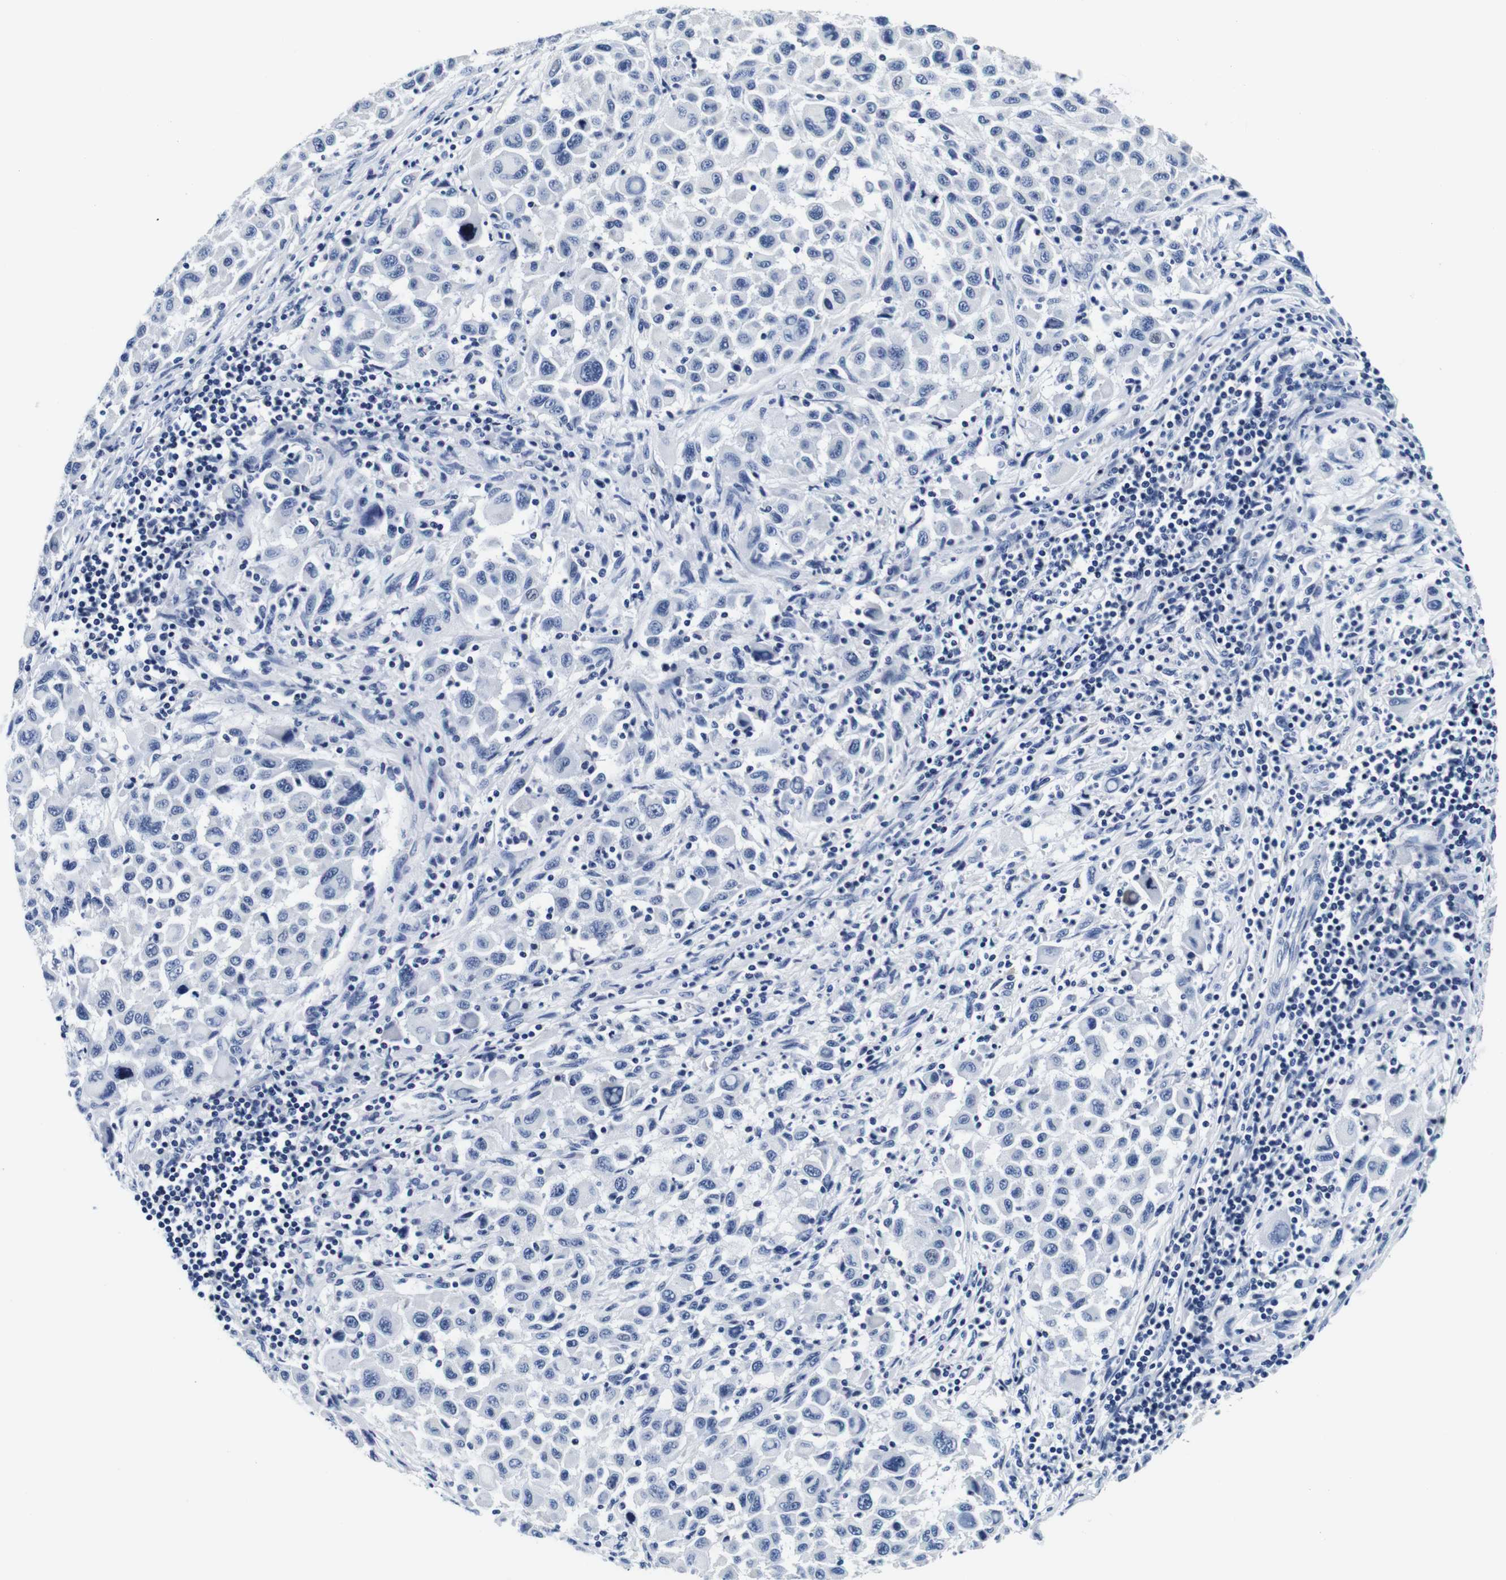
{"staining": {"intensity": "negative", "quantity": "none", "location": "none"}, "tissue": "melanoma", "cell_type": "Tumor cells", "image_type": "cancer", "snomed": [{"axis": "morphology", "description": "Malignant melanoma, Metastatic site"}, {"axis": "topography", "description": "Lymph node"}], "caption": "This is an immunohistochemistry (IHC) photomicrograph of malignant melanoma (metastatic site). There is no expression in tumor cells.", "gene": "GP1BA", "patient": {"sex": "male", "age": 61}}